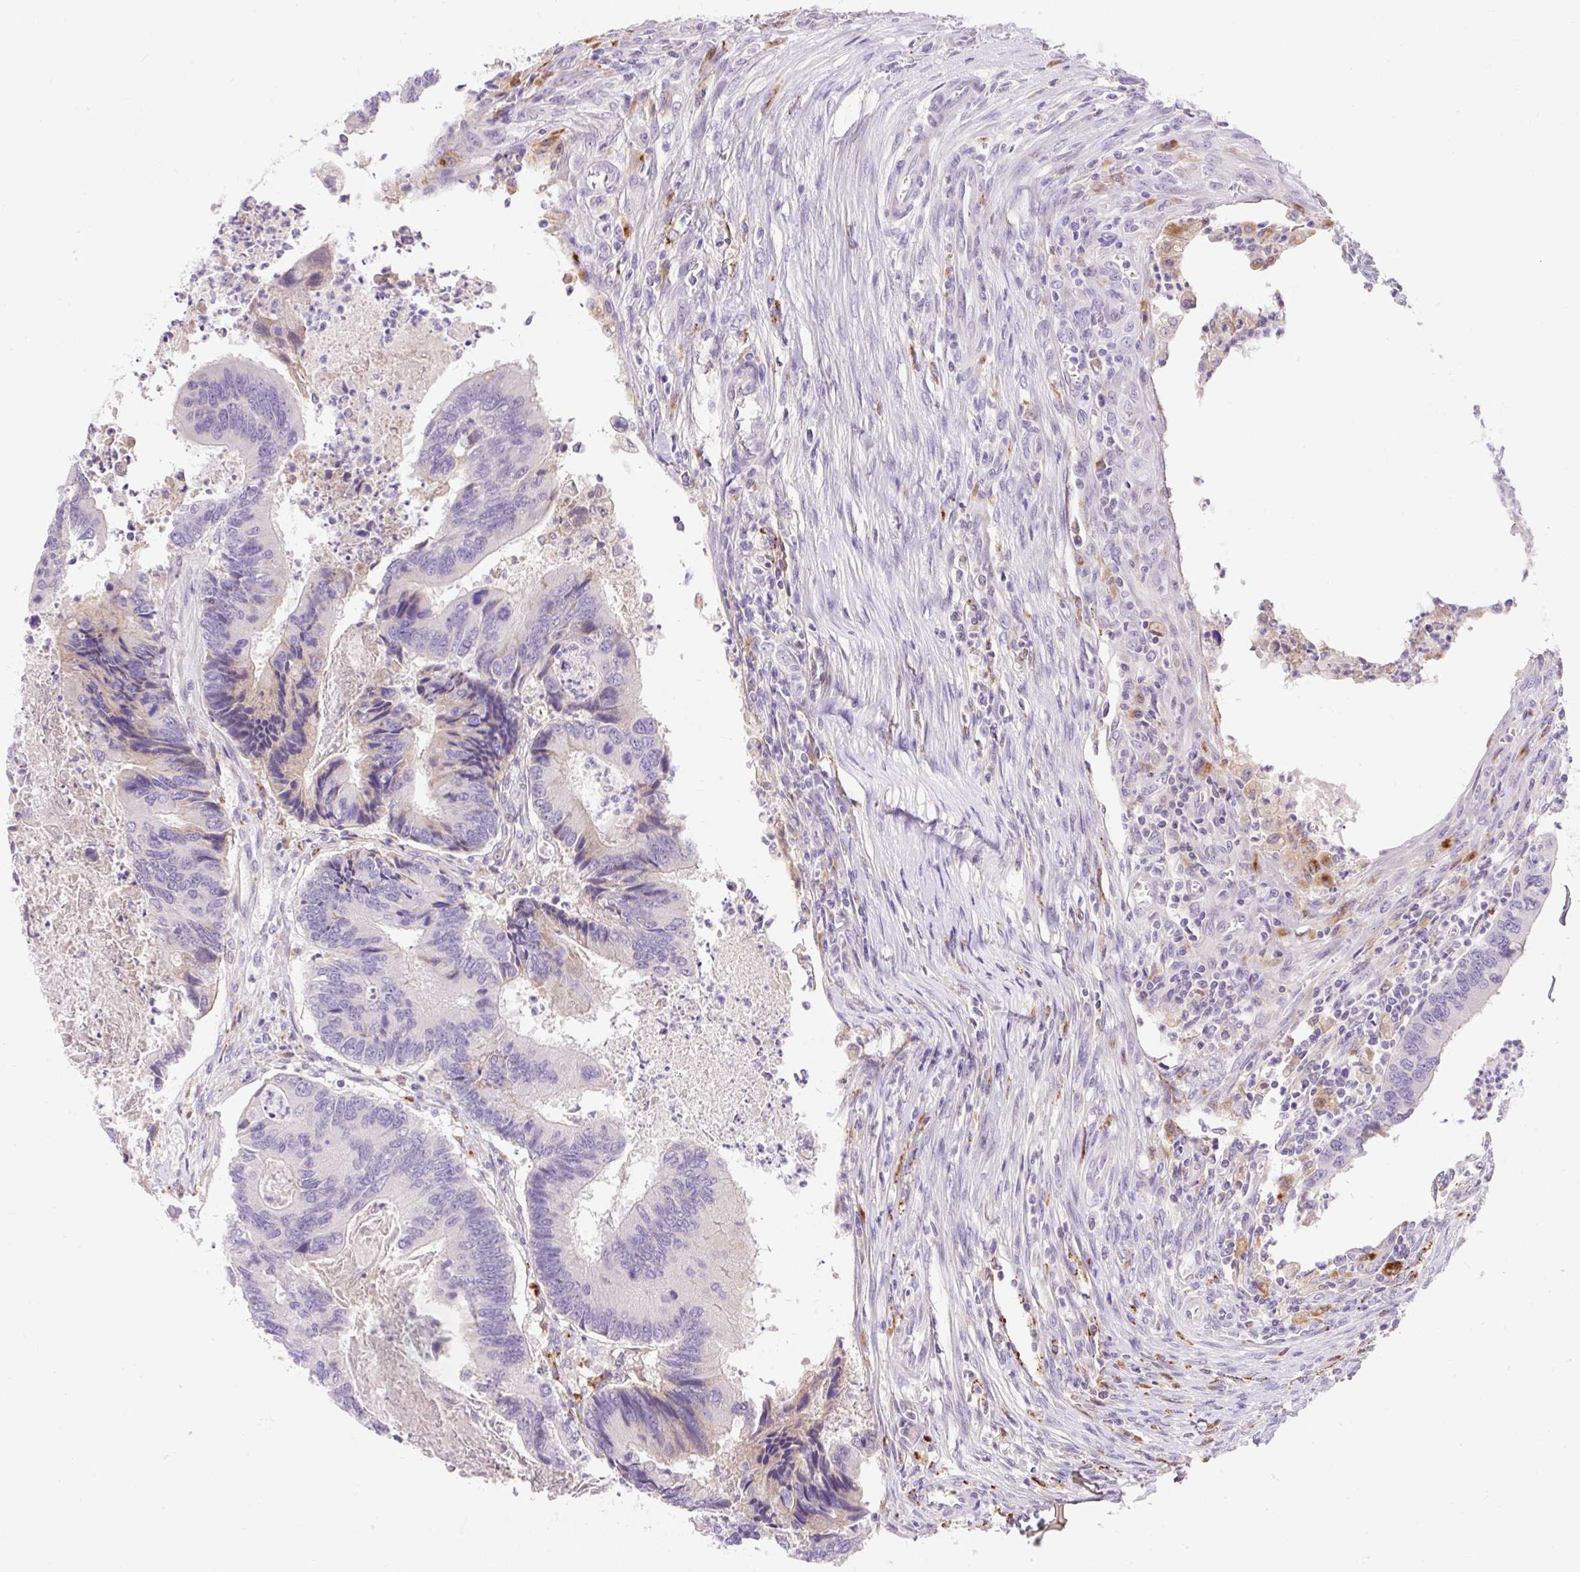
{"staining": {"intensity": "weak", "quantity": "<25%", "location": "cytoplasmic/membranous"}, "tissue": "colorectal cancer", "cell_type": "Tumor cells", "image_type": "cancer", "snomed": [{"axis": "morphology", "description": "Adenocarcinoma, NOS"}, {"axis": "topography", "description": "Colon"}], "caption": "Tumor cells show no significant expression in colorectal cancer (adenocarcinoma). (DAB (3,3'-diaminobenzidine) IHC with hematoxylin counter stain).", "gene": "TMEM150C", "patient": {"sex": "female", "age": 67}}